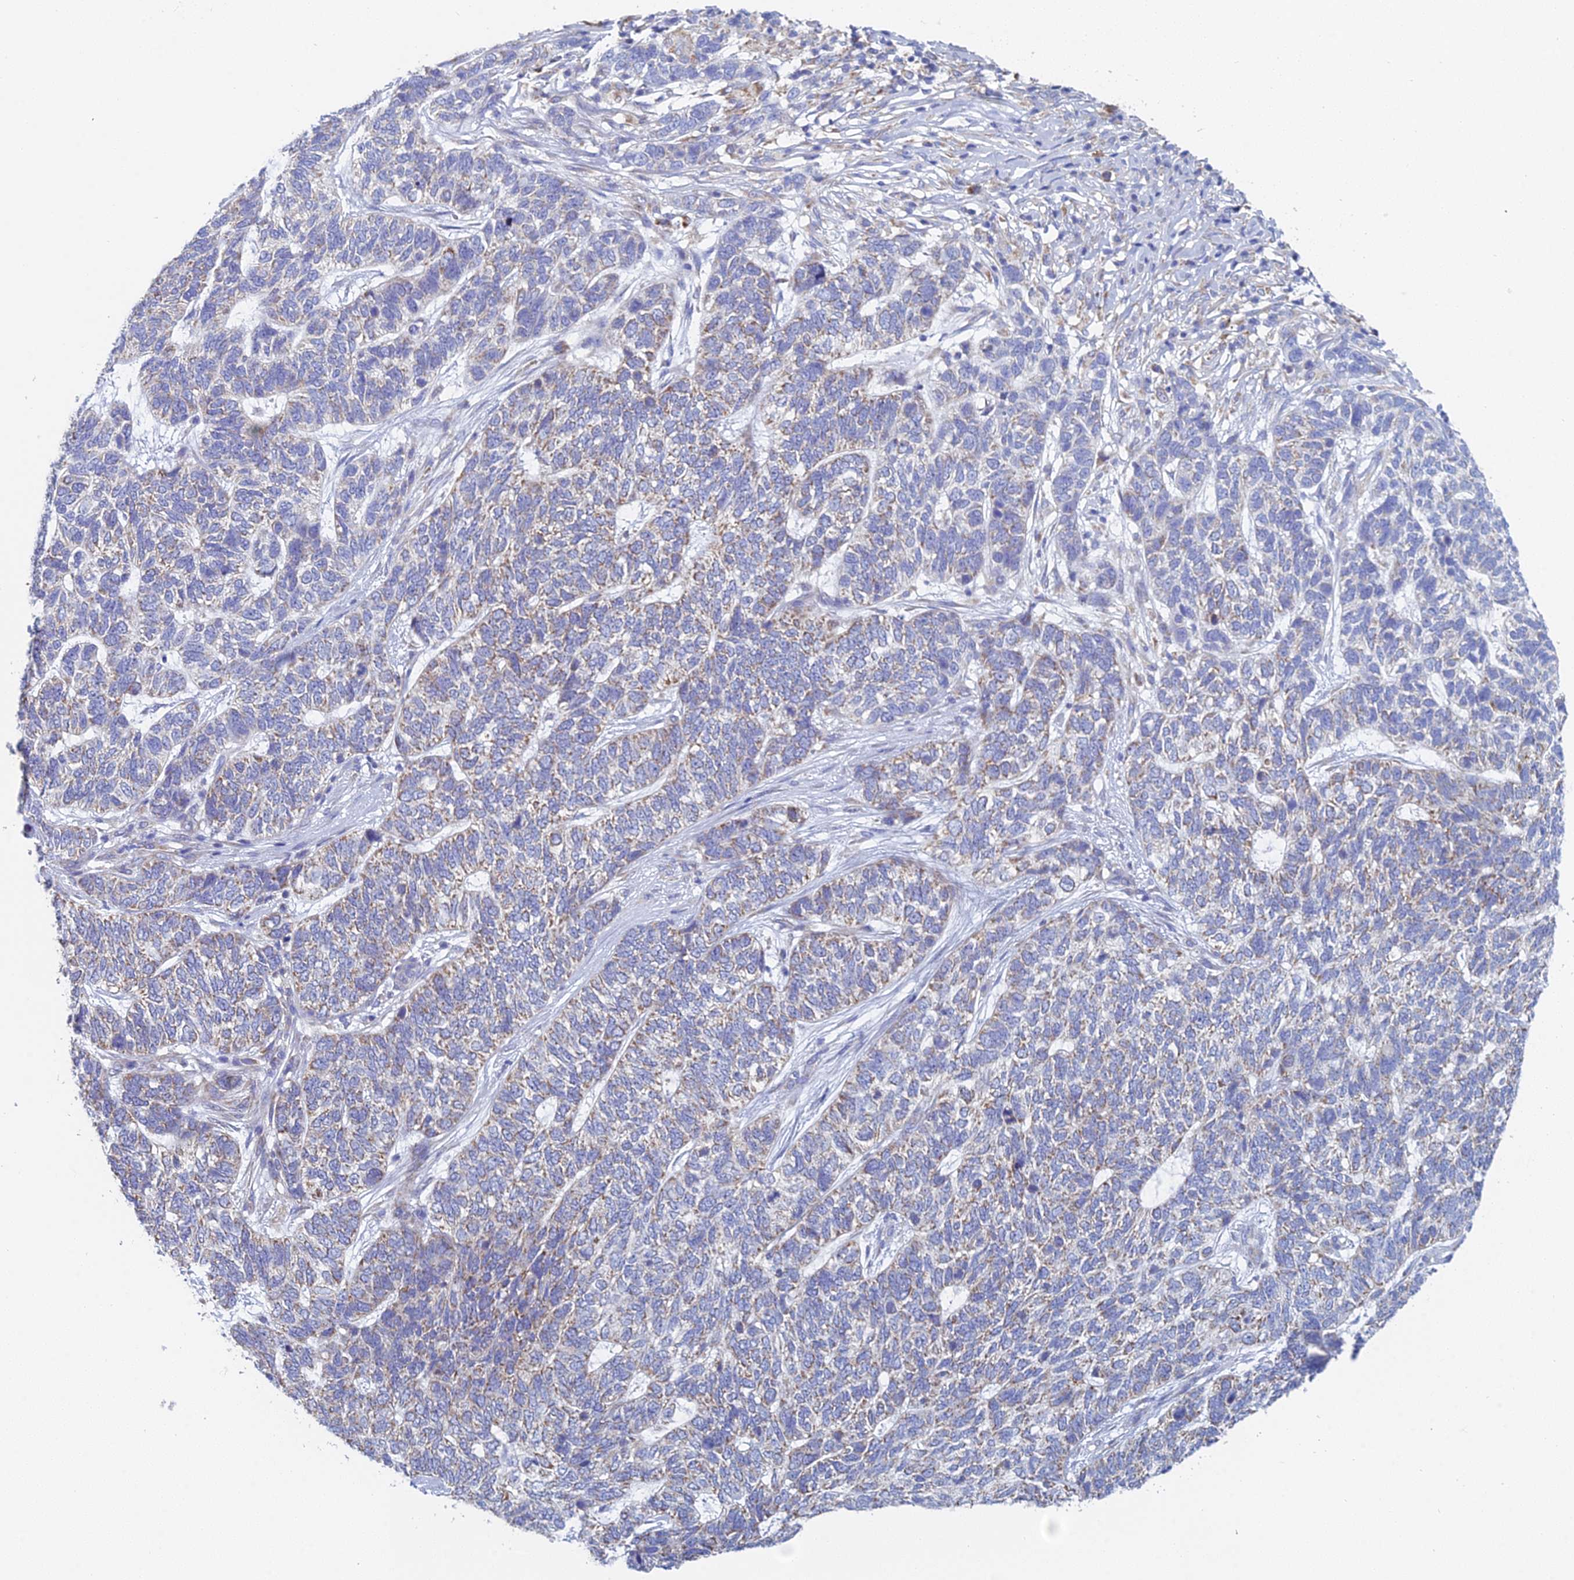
{"staining": {"intensity": "weak", "quantity": "25%-75%", "location": "cytoplasmic/membranous"}, "tissue": "skin cancer", "cell_type": "Tumor cells", "image_type": "cancer", "snomed": [{"axis": "morphology", "description": "Basal cell carcinoma"}, {"axis": "topography", "description": "Skin"}], "caption": "This image shows immunohistochemistry staining of skin basal cell carcinoma, with low weak cytoplasmic/membranous positivity in approximately 25%-75% of tumor cells.", "gene": "CRACR2B", "patient": {"sex": "female", "age": 65}}